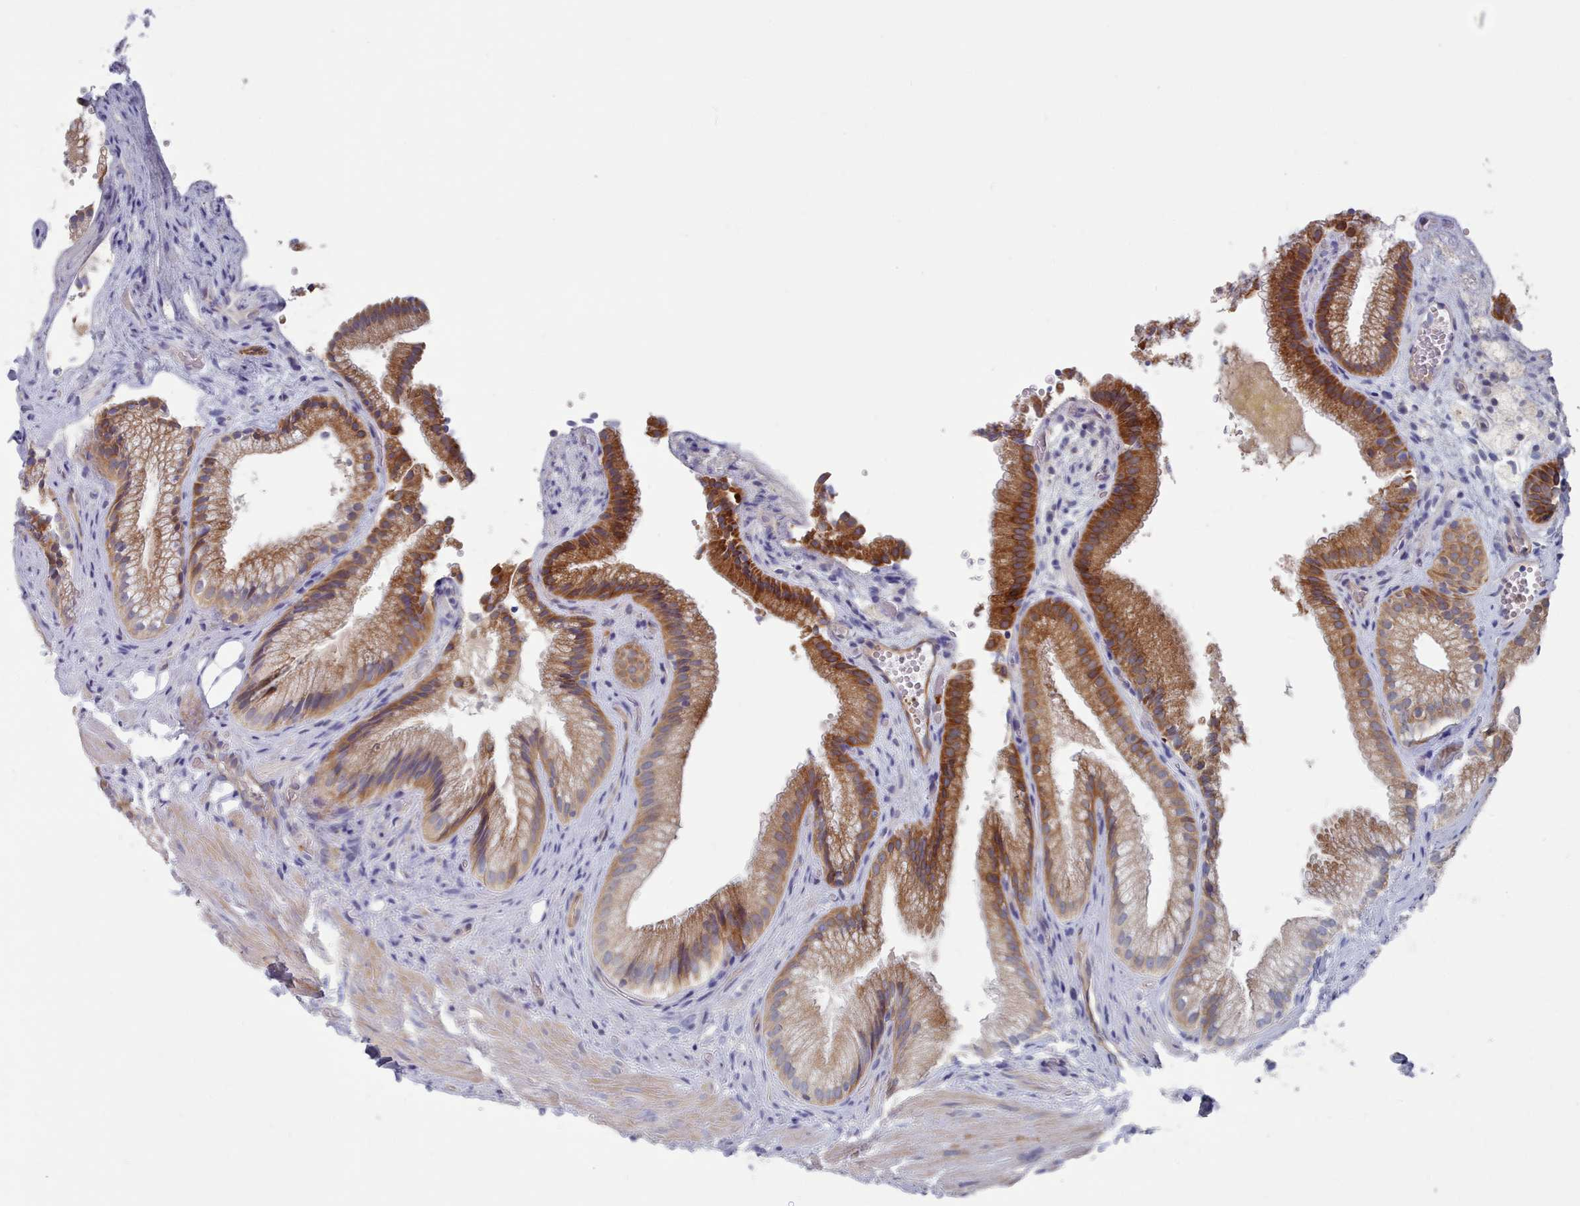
{"staining": {"intensity": "strong", "quantity": ">75%", "location": "cytoplasmic/membranous"}, "tissue": "gallbladder", "cell_type": "Glandular cells", "image_type": "normal", "snomed": [{"axis": "morphology", "description": "Normal tissue, NOS"}, {"axis": "morphology", "description": "Inflammation, NOS"}, {"axis": "topography", "description": "Gallbladder"}], "caption": "Protein staining of normal gallbladder shows strong cytoplasmic/membranous positivity in approximately >75% of glandular cells.", "gene": "G6PC1", "patient": {"sex": "male", "age": 51}}